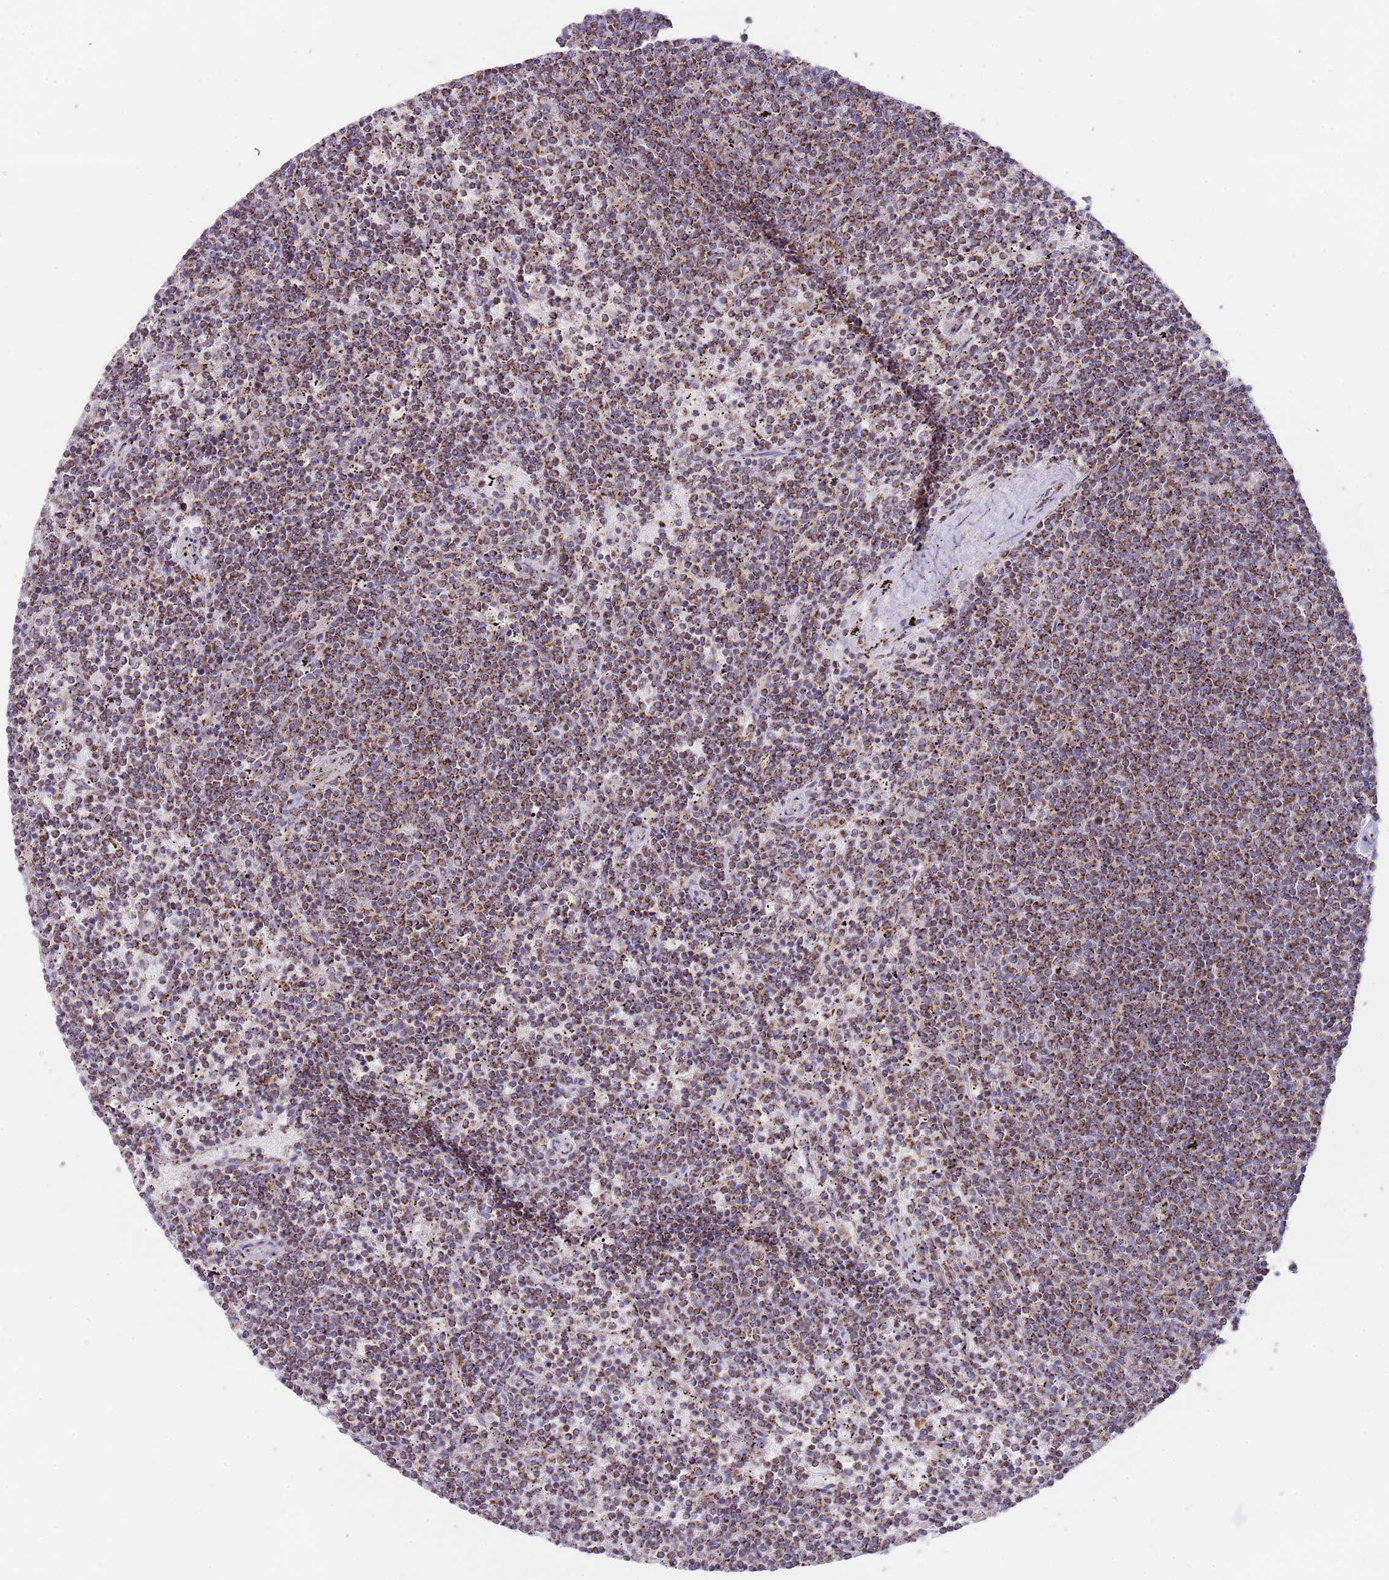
{"staining": {"intensity": "moderate", "quantity": ">75%", "location": "cytoplasmic/membranous"}, "tissue": "lymphoma", "cell_type": "Tumor cells", "image_type": "cancer", "snomed": [{"axis": "morphology", "description": "Malignant lymphoma, non-Hodgkin's type, Low grade"}, {"axis": "topography", "description": "Spleen"}], "caption": "The micrograph shows immunohistochemical staining of lymphoma. There is moderate cytoplasmic/membranous positivity is identified in about >75% of tumor cells.", "gene": "LHX6", "patient": {"sex": "female", "age": 50}}